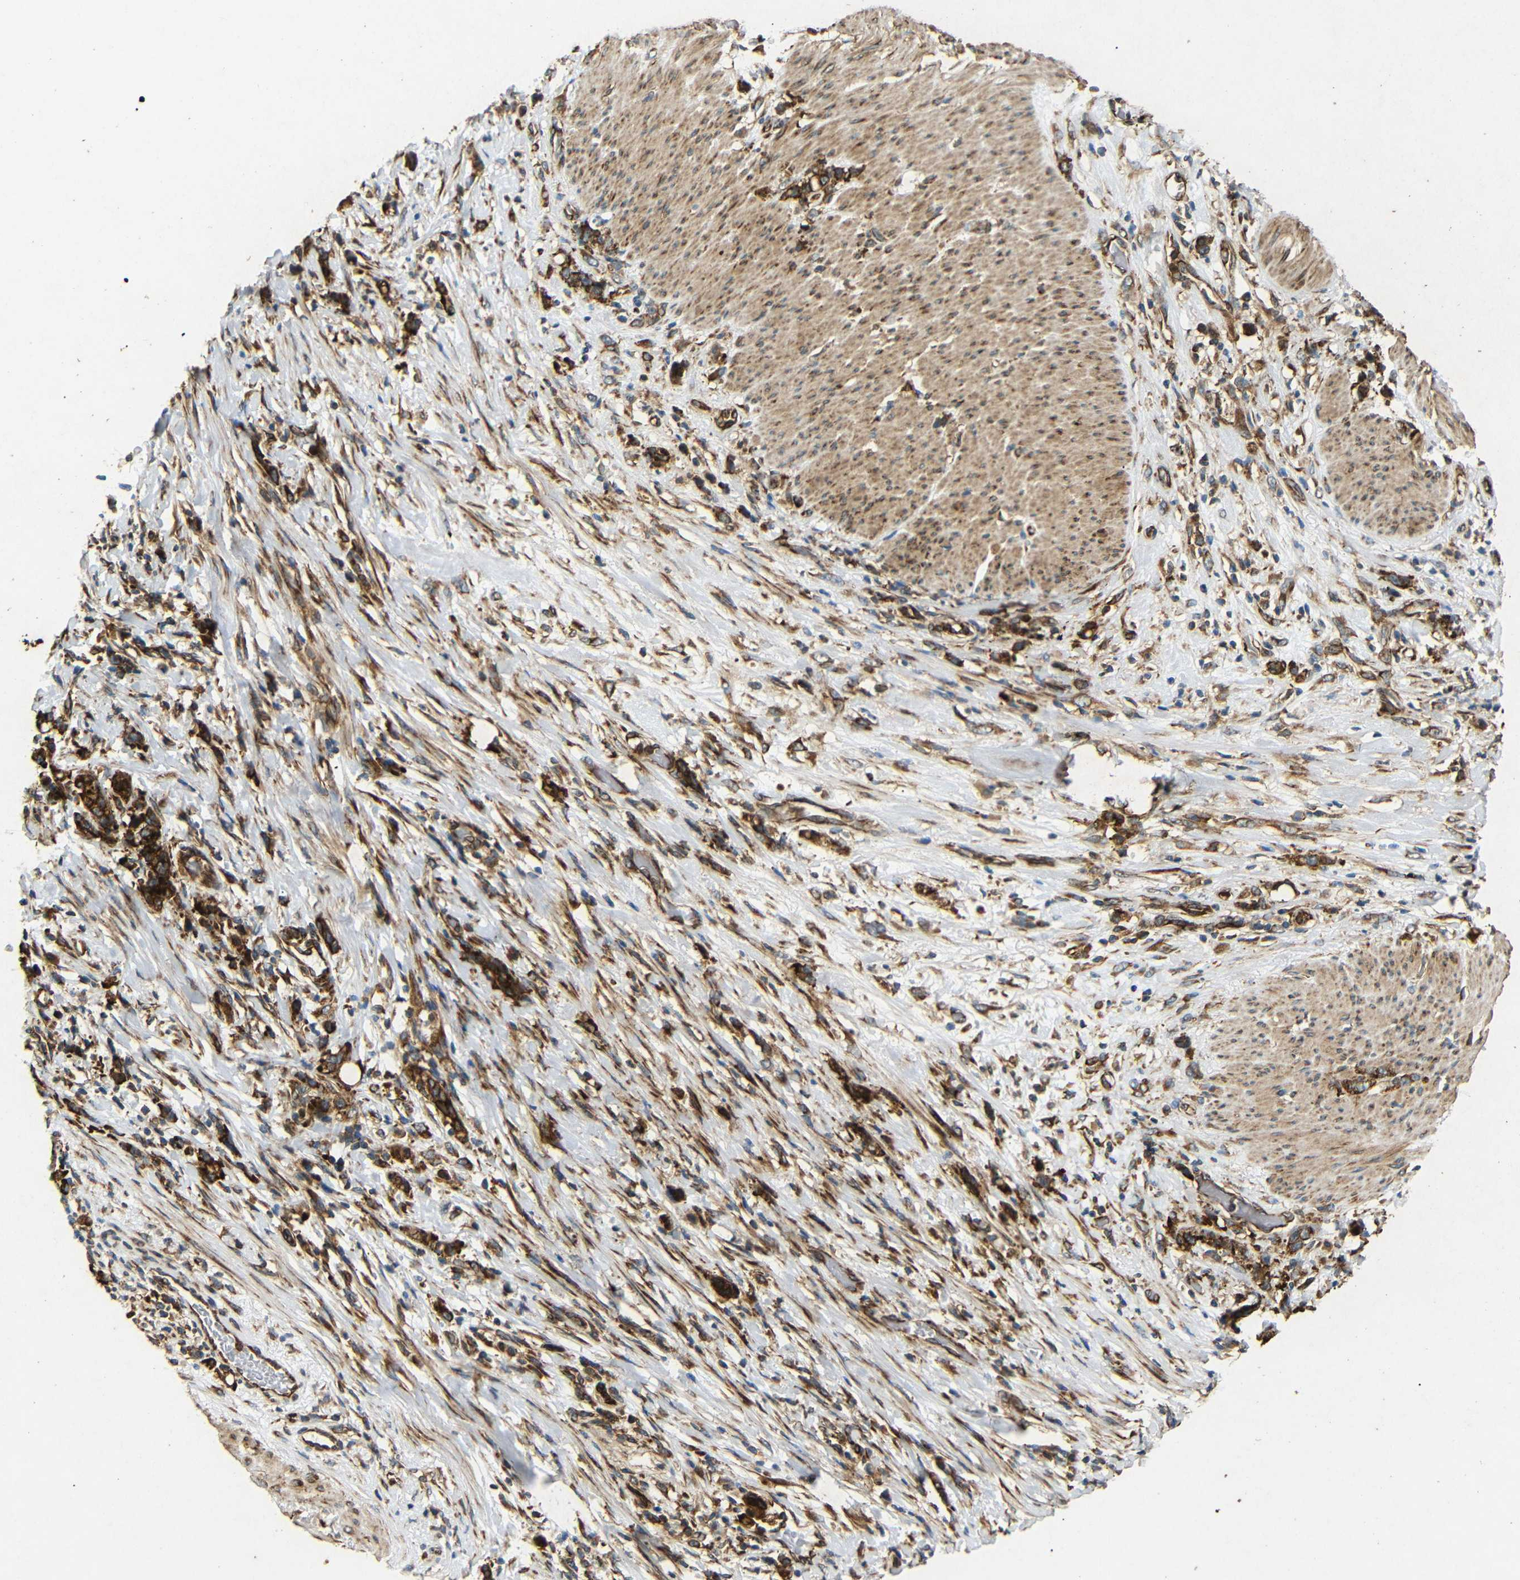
{"staining": {"intensity": "strong", "quantity": ">75%", "location": "cytoplasmic/membranous"}, "tissue": "stomach cancer", "cell_type": "Tumor cells", "image_type": "cancer", "snomed": [{"axis": "morphology", "description": "Adenocarcinoma, NOS"}, {"axis": "topography", "description": "Stomach, lower"}], "caption": "Protein expression analysis of stomach cancer demonstrates strong cytoplasmic/membranous positivity in approximately >75% of tumor cells.", "gene": "BTF3", "patient": {"sex": "male", "age": 88}}